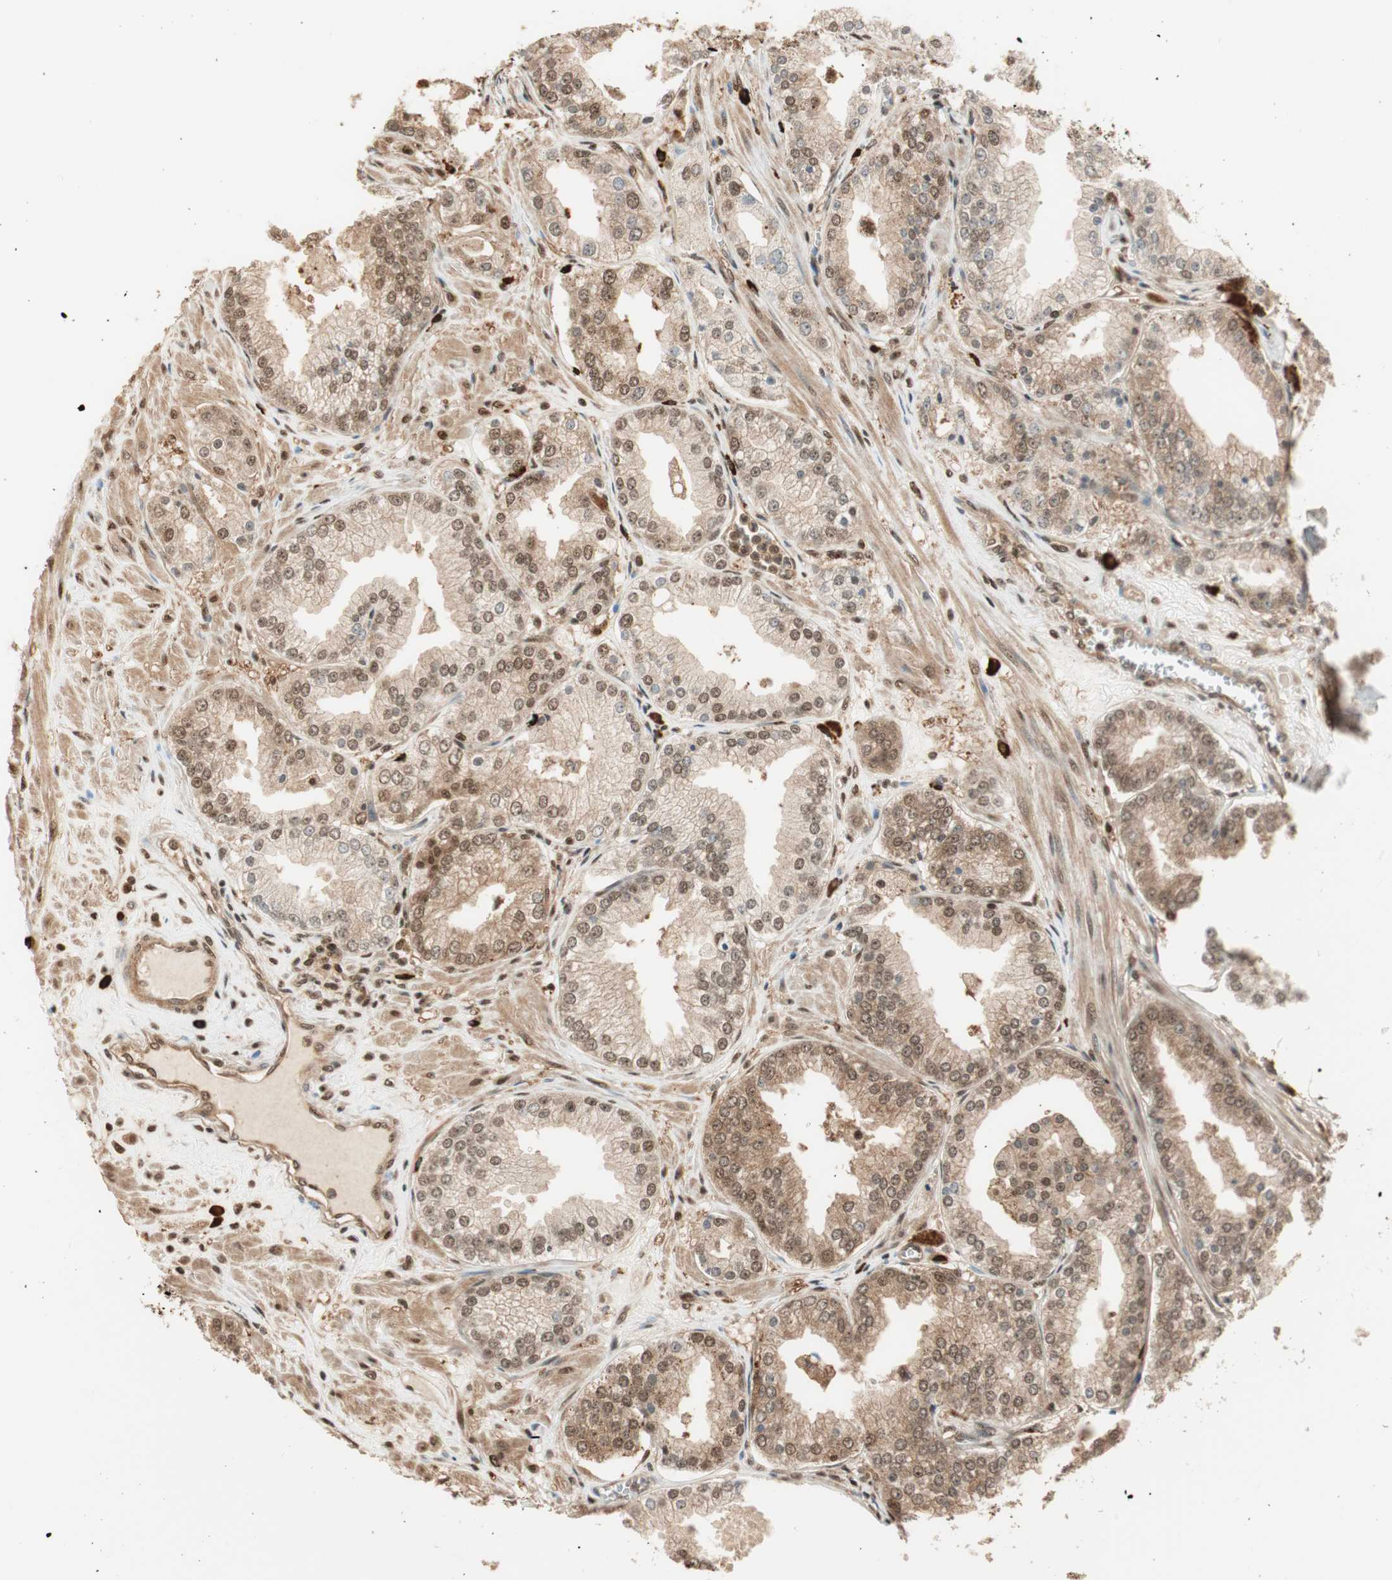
{"staining": {"intensity": "moderate", "quantity": ">75%", "location": "cytoplasmic/membranous,nuclear"}, "tissue": "prostate cancer", "cell_type": "Tumor cells", "image_type": "cancer", "snomed": [{"axis": "morphology", "description": "Adenocarcinoma, High grade"}, {"axis": "topography", "description": "Prostate"}], "caption": "Prostate high-grade adenocarcinoma stained with DAB (3,3'-diaminobenzidine) immunohistochemistry (IHC) exhibits medium levels of moderate cytoplasmic/membranous and nuclear expression in about >75% of tumor cells.", "gene": "ZNF443", "patient": {"sex": "male", "age": 61}}